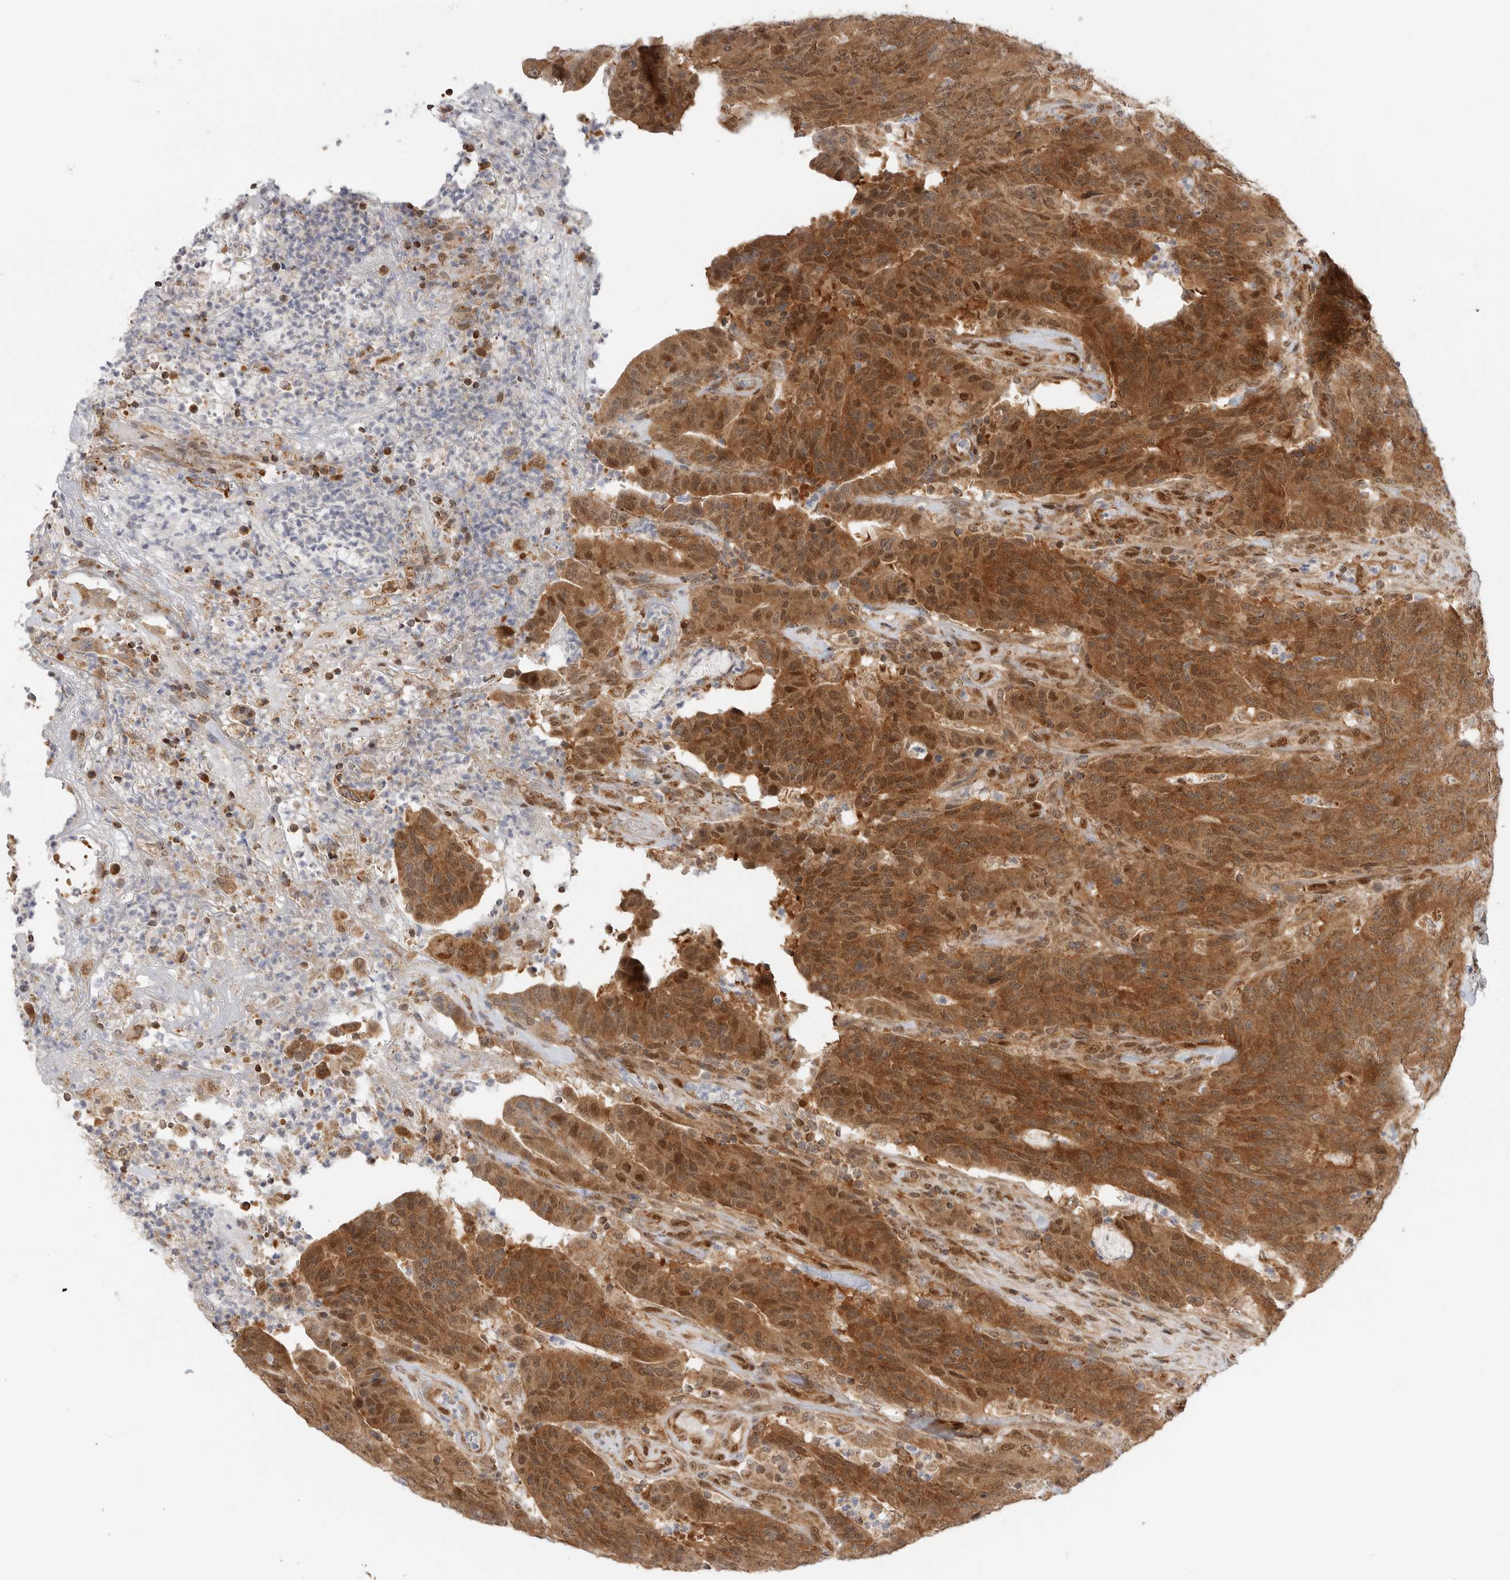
{"staining": {"intensity": "strong", "quantity": ">75%", "location": "cytoplasmic/membranous,nuclear"}, "tissue": "colorectal cancer", "cell_type": "Tumor cells", "image_type": "cancer", "snomed": [{"axis": "morphology", "description": "Normal tissue, NOS"}, {"axis": "morphology", "description": "Adenocarcinoma, NOS"}, {"axis": "topography", "description": "Colon"}], "caption": "This image exhibits adenocarcinoma (colorectal) stained with immunohistochemistry to label a protein in brown. The cytoplasmic/membranous and nuclear of tumor cells show strong positivity for the protein. Nuclei are counter-stained blue.", "gene": "DCAF8", "patient": {"sex": "female", "age": 75}}